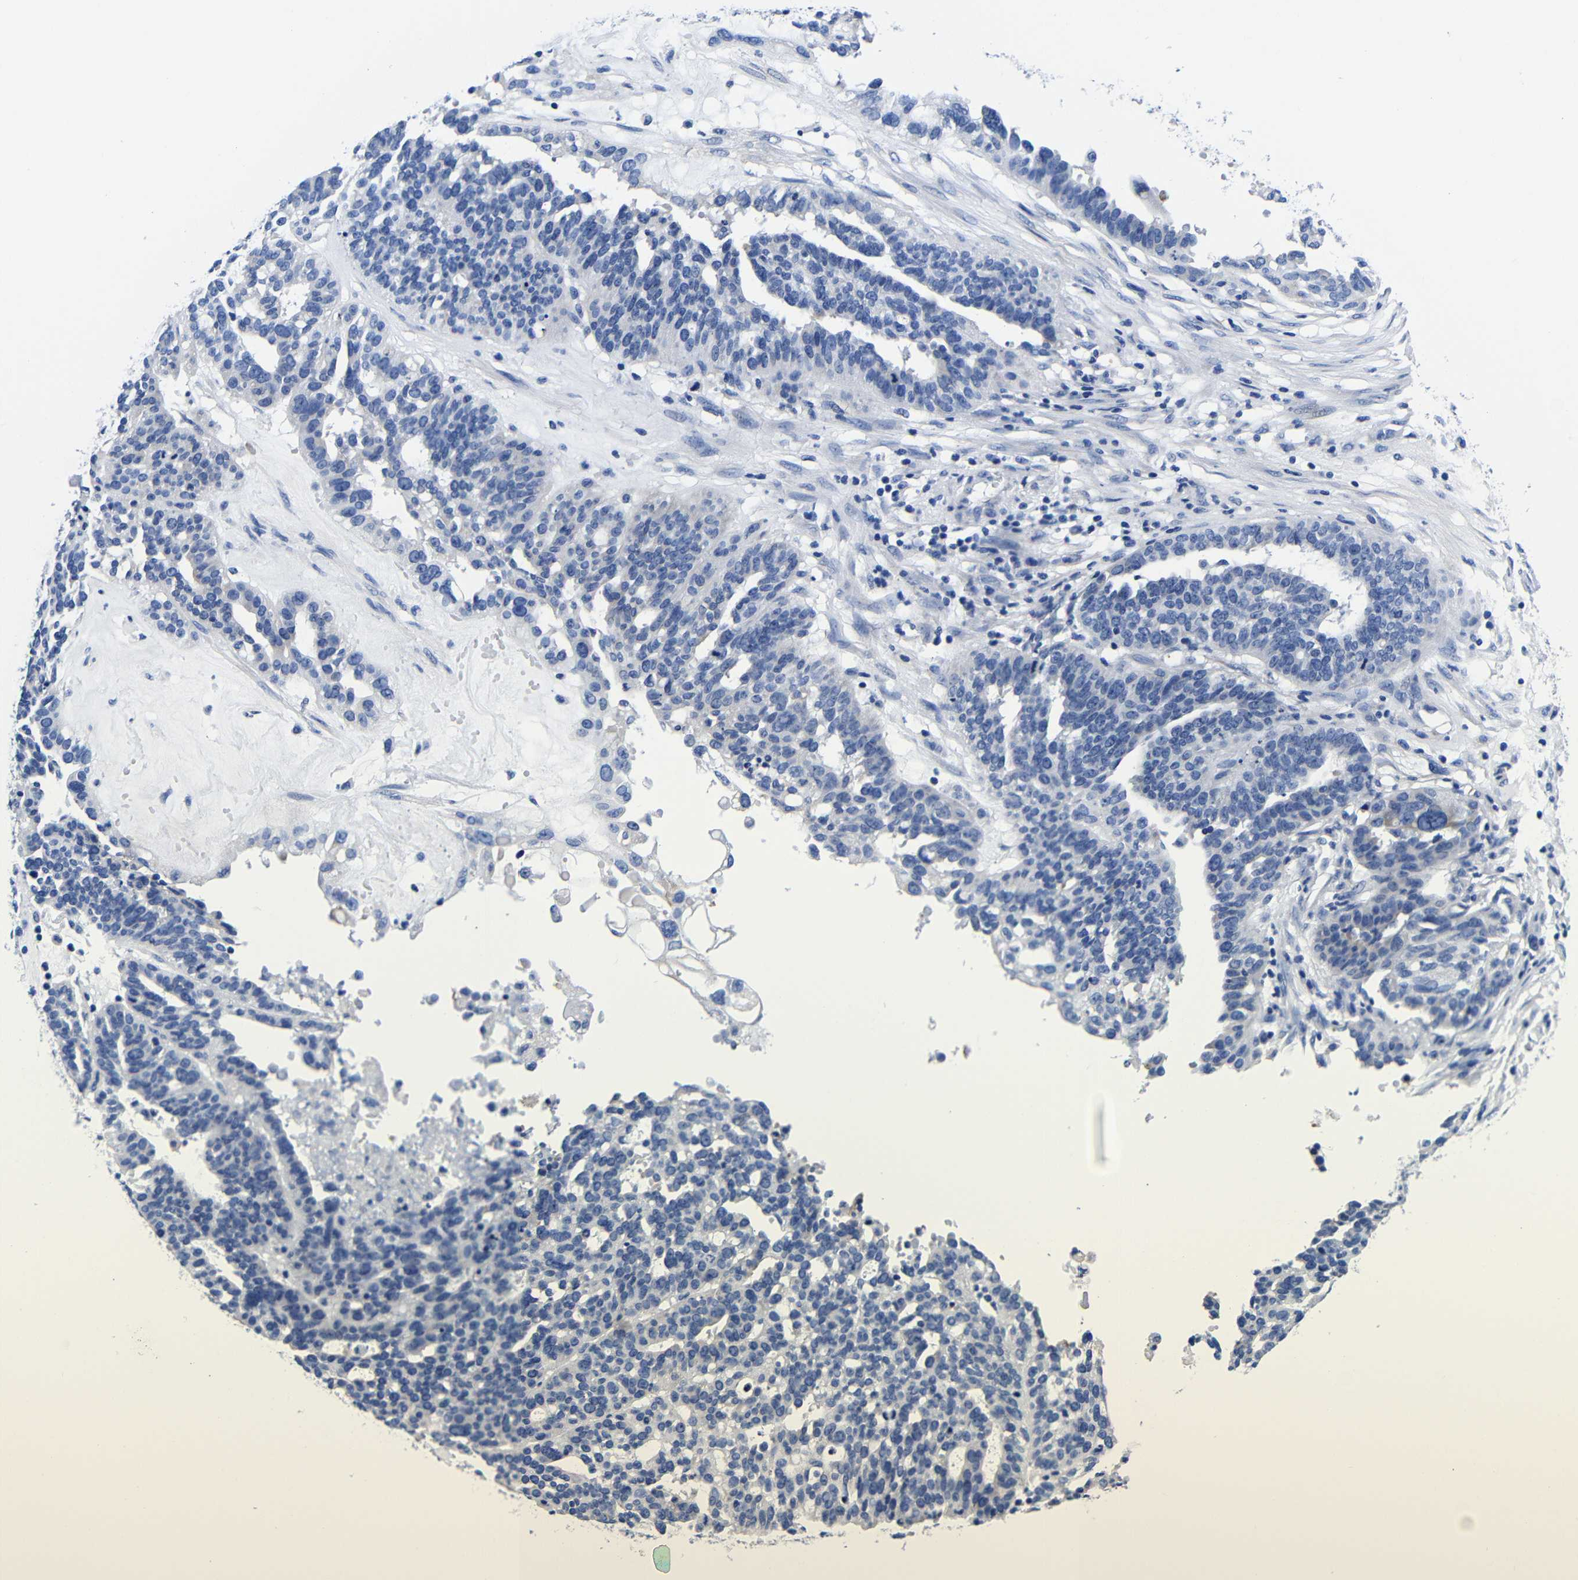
{"staining": {"intensity": "negative", "quantity": "none", "location": "none"}, "tissue": "ovarian cancer", "cell_type": "Tumor cells", "image_type": "cancer", "snomed": [{"axis": "morphology", "description": "Cystadenocarcinoma, serous, NOS"}, {"axis": "topography", "description": "Ovary"}], "caption": "Ovarian cancer (serous cystadenocarcinoma) stained for a protein using immunohistochemistry exhibits no positivity tumor cells.", "gene": "CLEC4G", "patient": {"sex": "female", "age": 59}}